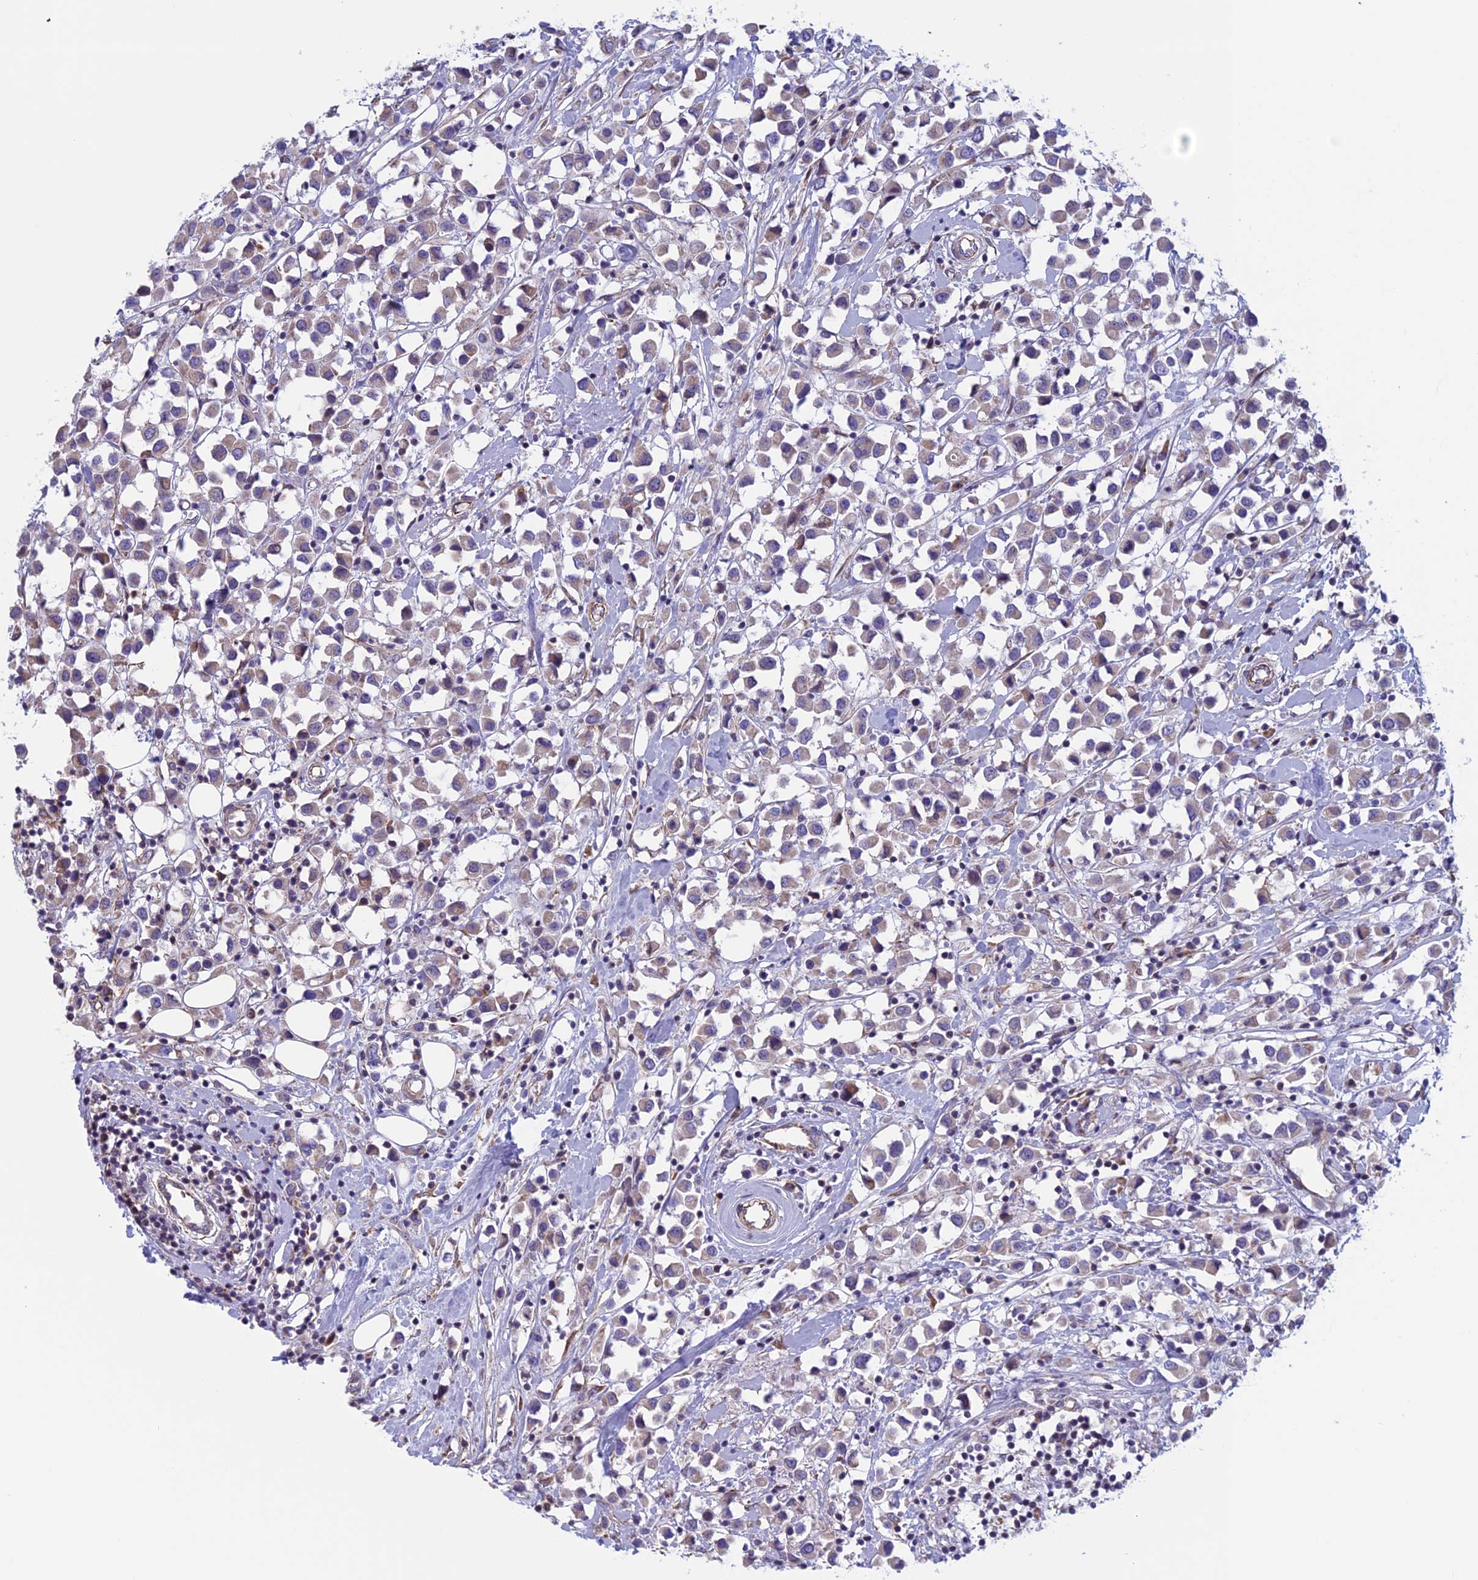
{"staining": {"intensity": "negative", "quantity": "none", "location": "none"}, "tissue": "breast cancer", "cell_type": "Tumor cells", "image_type": "cancer", "snomed": [{"axis": "morphology", "description": "Duct carcinoma"}, {"axis": "topography", "description": "Breast"}], "caption": "Breast cancer stained for a protein using IHC demonstrates no positivity tumor cells.", "gene": "BCL2L10", "patient": {"sex": "female", "age": 61}}